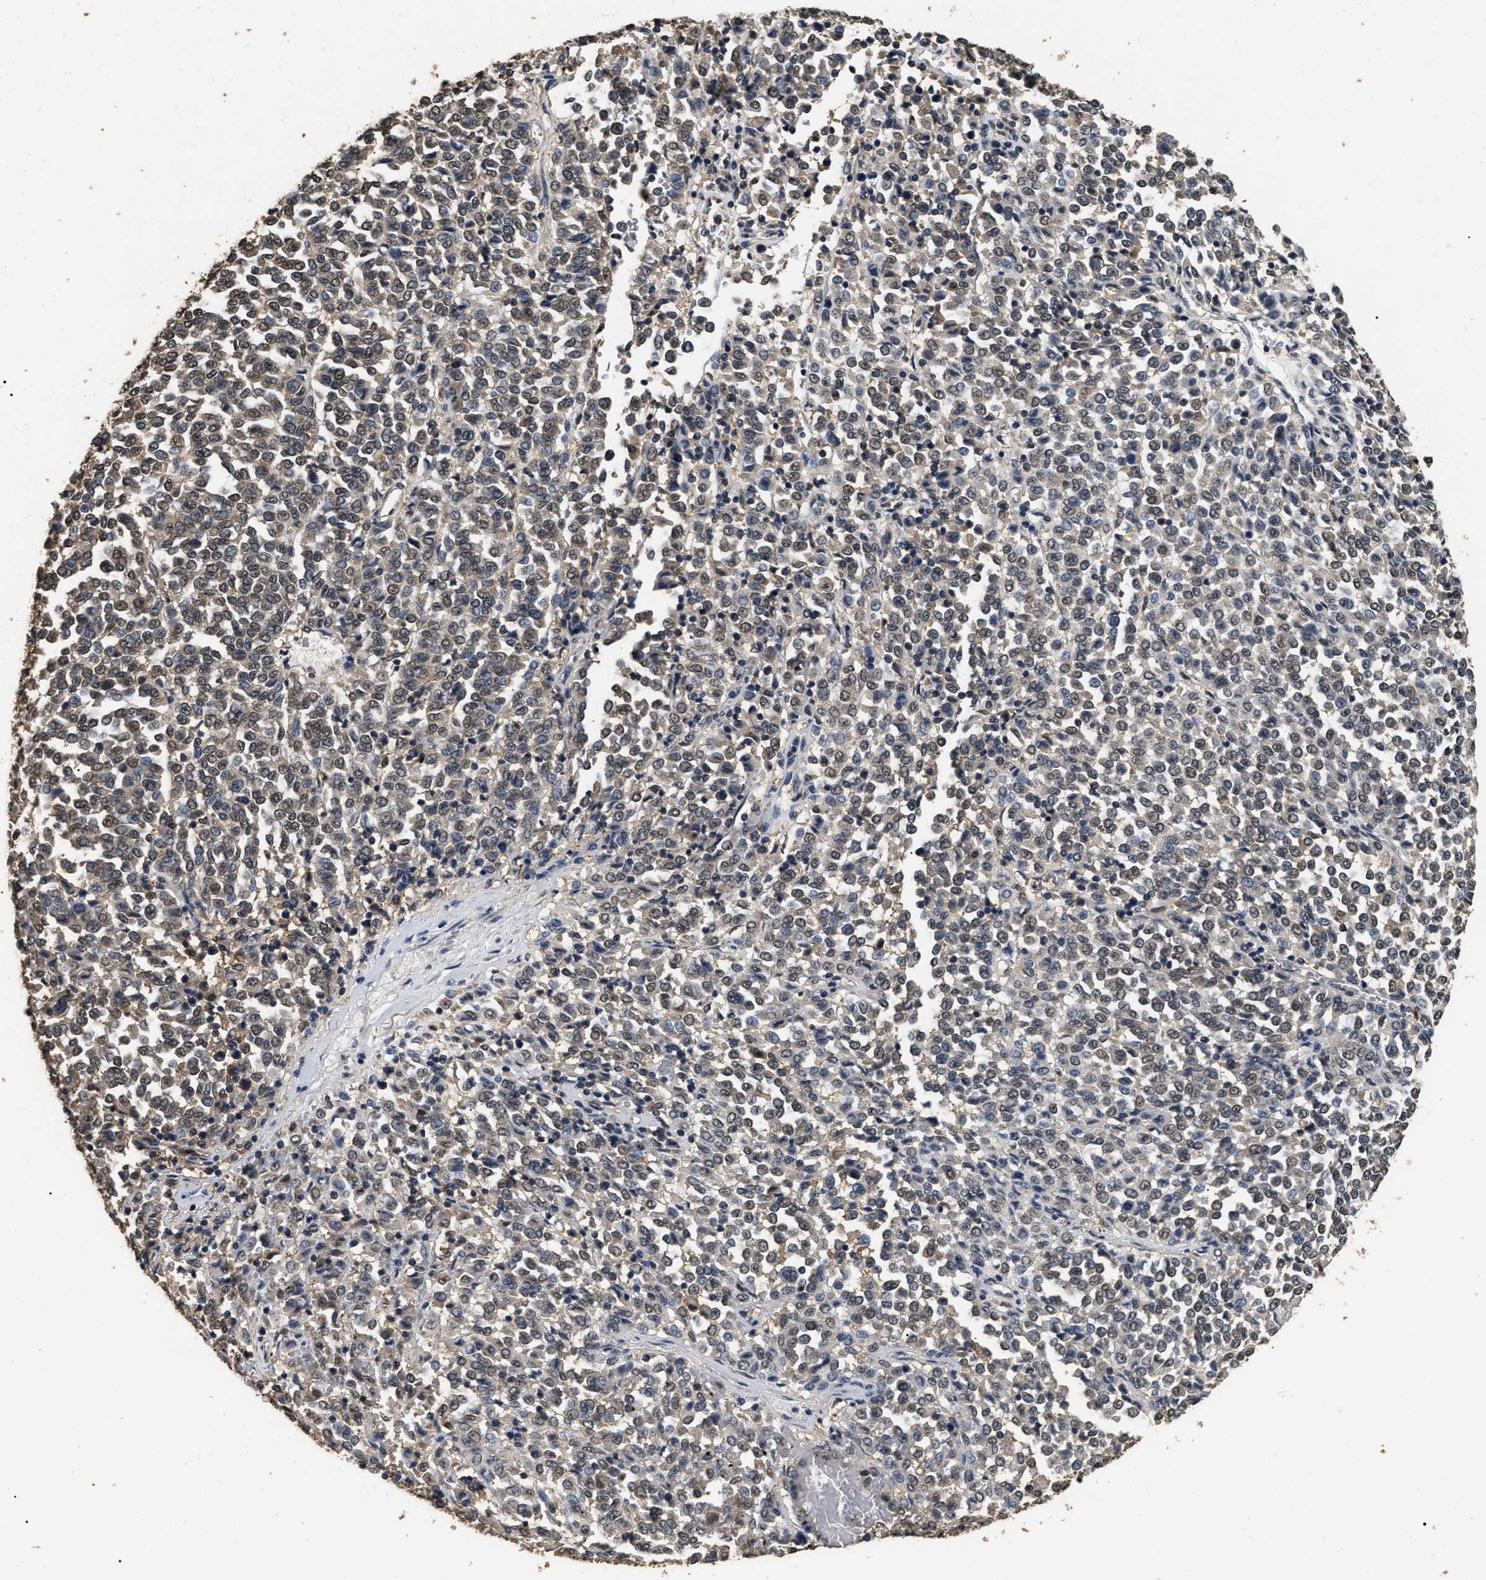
{"staining": {"intensity": "weak", "quantity": ">75%", "location": "nuclear"}, "tissue": "melanoma", "cell_type": "Tumor cells", "image_type": "cancer", "snomed": [{"axis": "morphology", "description": "Malignant melanoma, Metastatic site"}, {"axis": "topography", "description": "Pancreas"}], "caption": "Tumor cells reveal weak nuclear positivity in approximately >75% of cells in melanoma.", "gene": "PSMD8", "patient": {"sex": "female", "age": 30}}